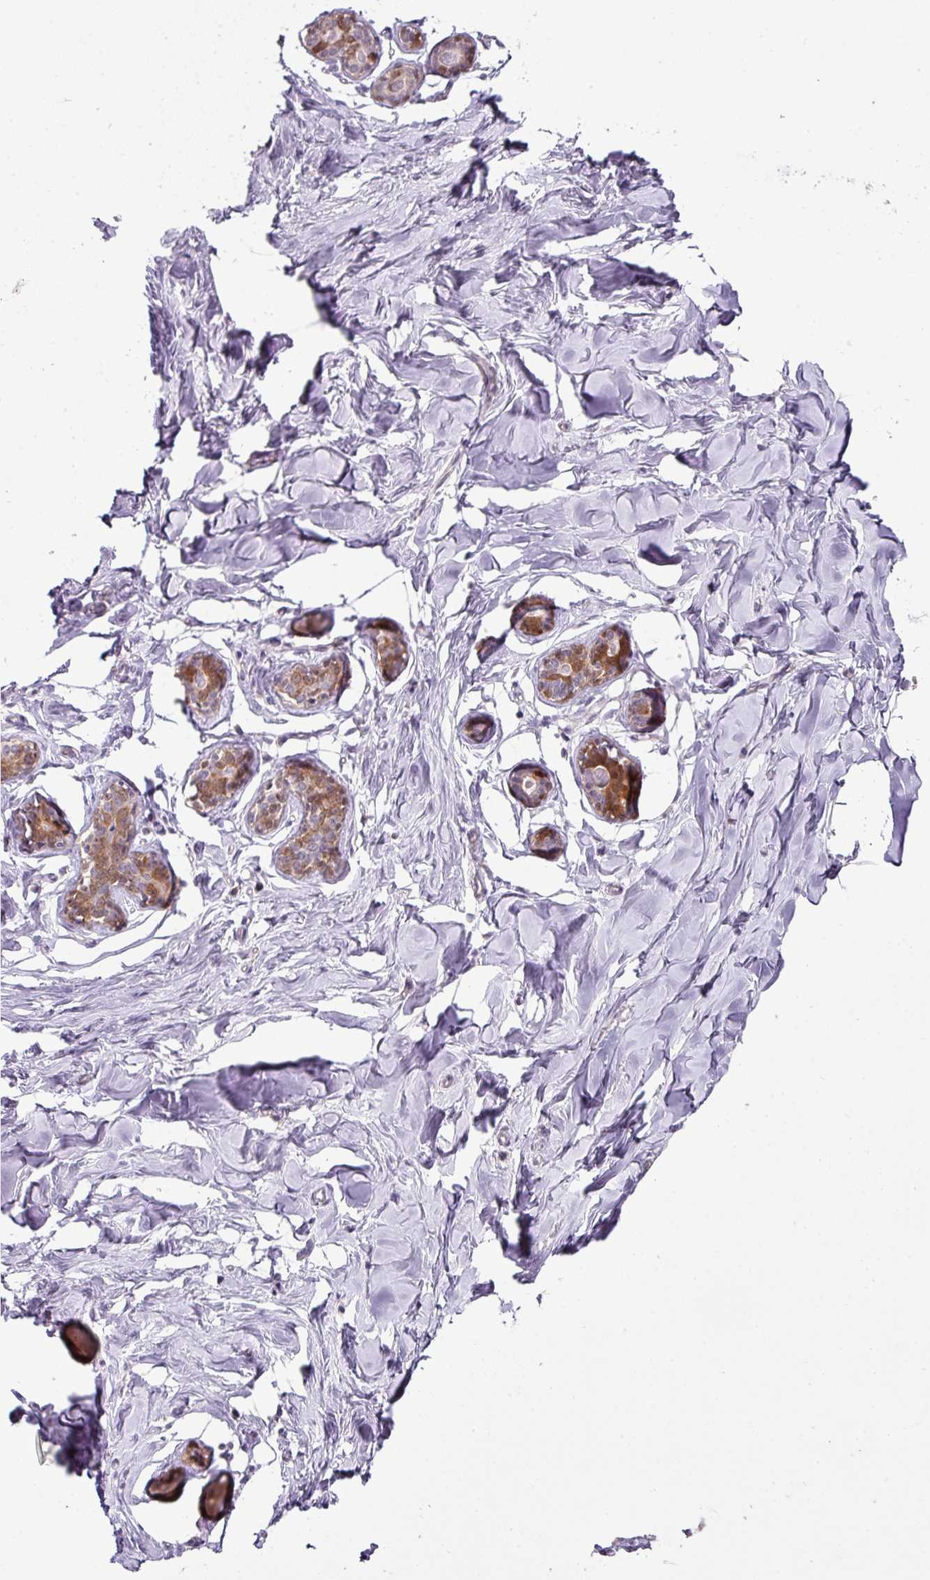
{"staining": {"intensity": "negative", "quantity": "none", "location": "none"}, "tissue": "breast", "cell_type": "Adipocytes", "image_type": "normal", "snomed": [{"axis": "morphology", "description": "Normal tissue, NOS"}, {"axis": "topography", "description": "Breast"}], "caption": "Image shows no significant protein staining in adipocytes of benign breast. (Brightfield microscopy of DAB immunohistochemistry (IHC) at high magnification).", "gene": "ANKRD18A", "patient": {"sex": "female", "age": 23}}